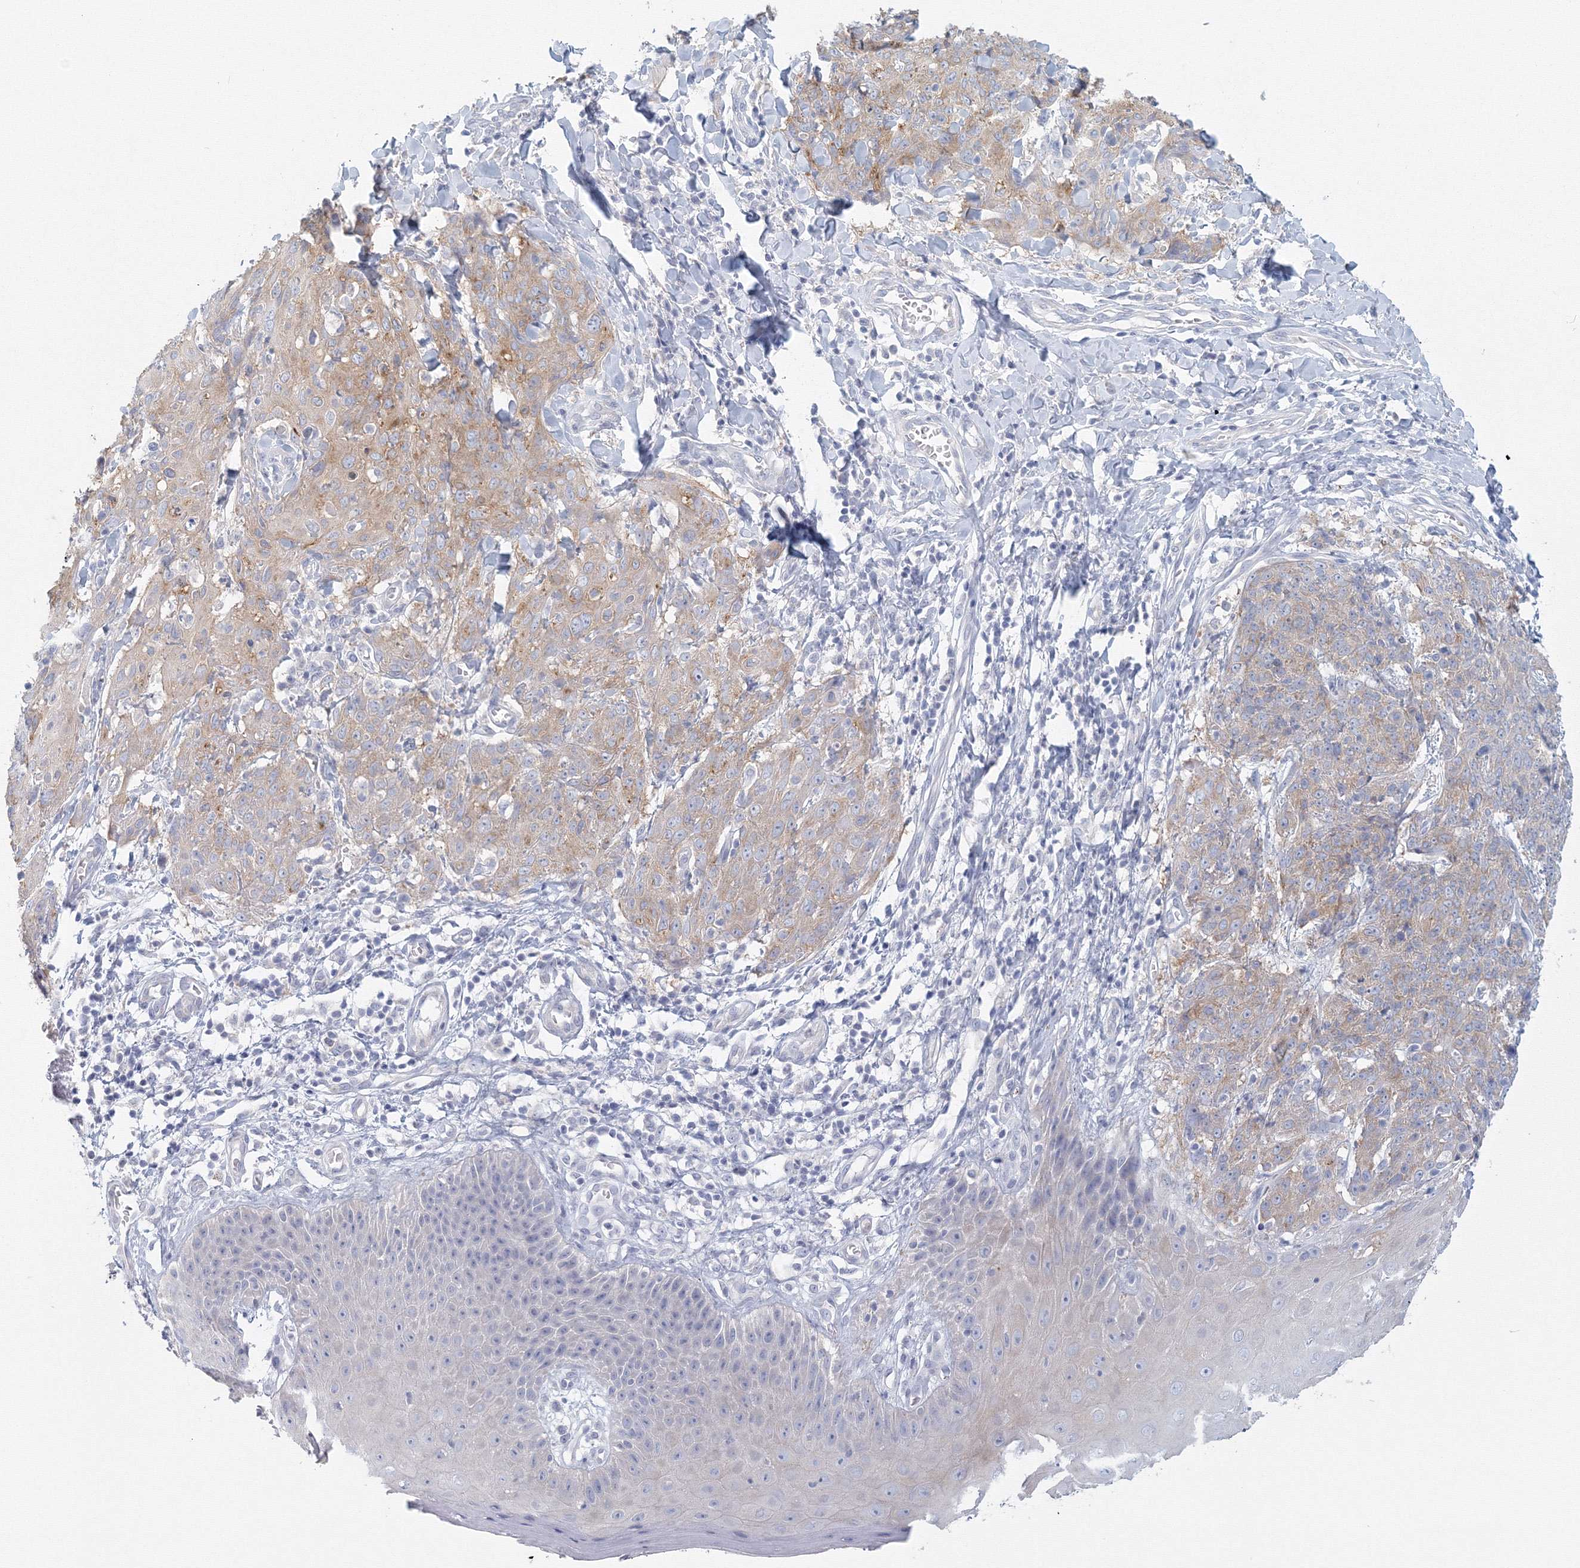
{"staining": {"intensity": "moderate", "quantity": "25%-75%", "location": "cytoplasmic/membranous"}, "tissue": "skin cancer", "cell_type": "Tumor cells", "image_type": "cancer", "snomed": [{"axis": "morphology", "description": "Squamous cell carcinoma, NOS"}, {"axis": "topography", "description": "Skin"}, {"axis": "topography", "description": "Vulva"}], "caption": "Immunohistochemical staining of skin squamous cell carcinoma demonstrates medium levels of moderate cytoplasmic/membranous positivity in about 25%-75% of tumor cells.", "gene": "TACC2", "patient": {"sex": "female", "age": 85}}